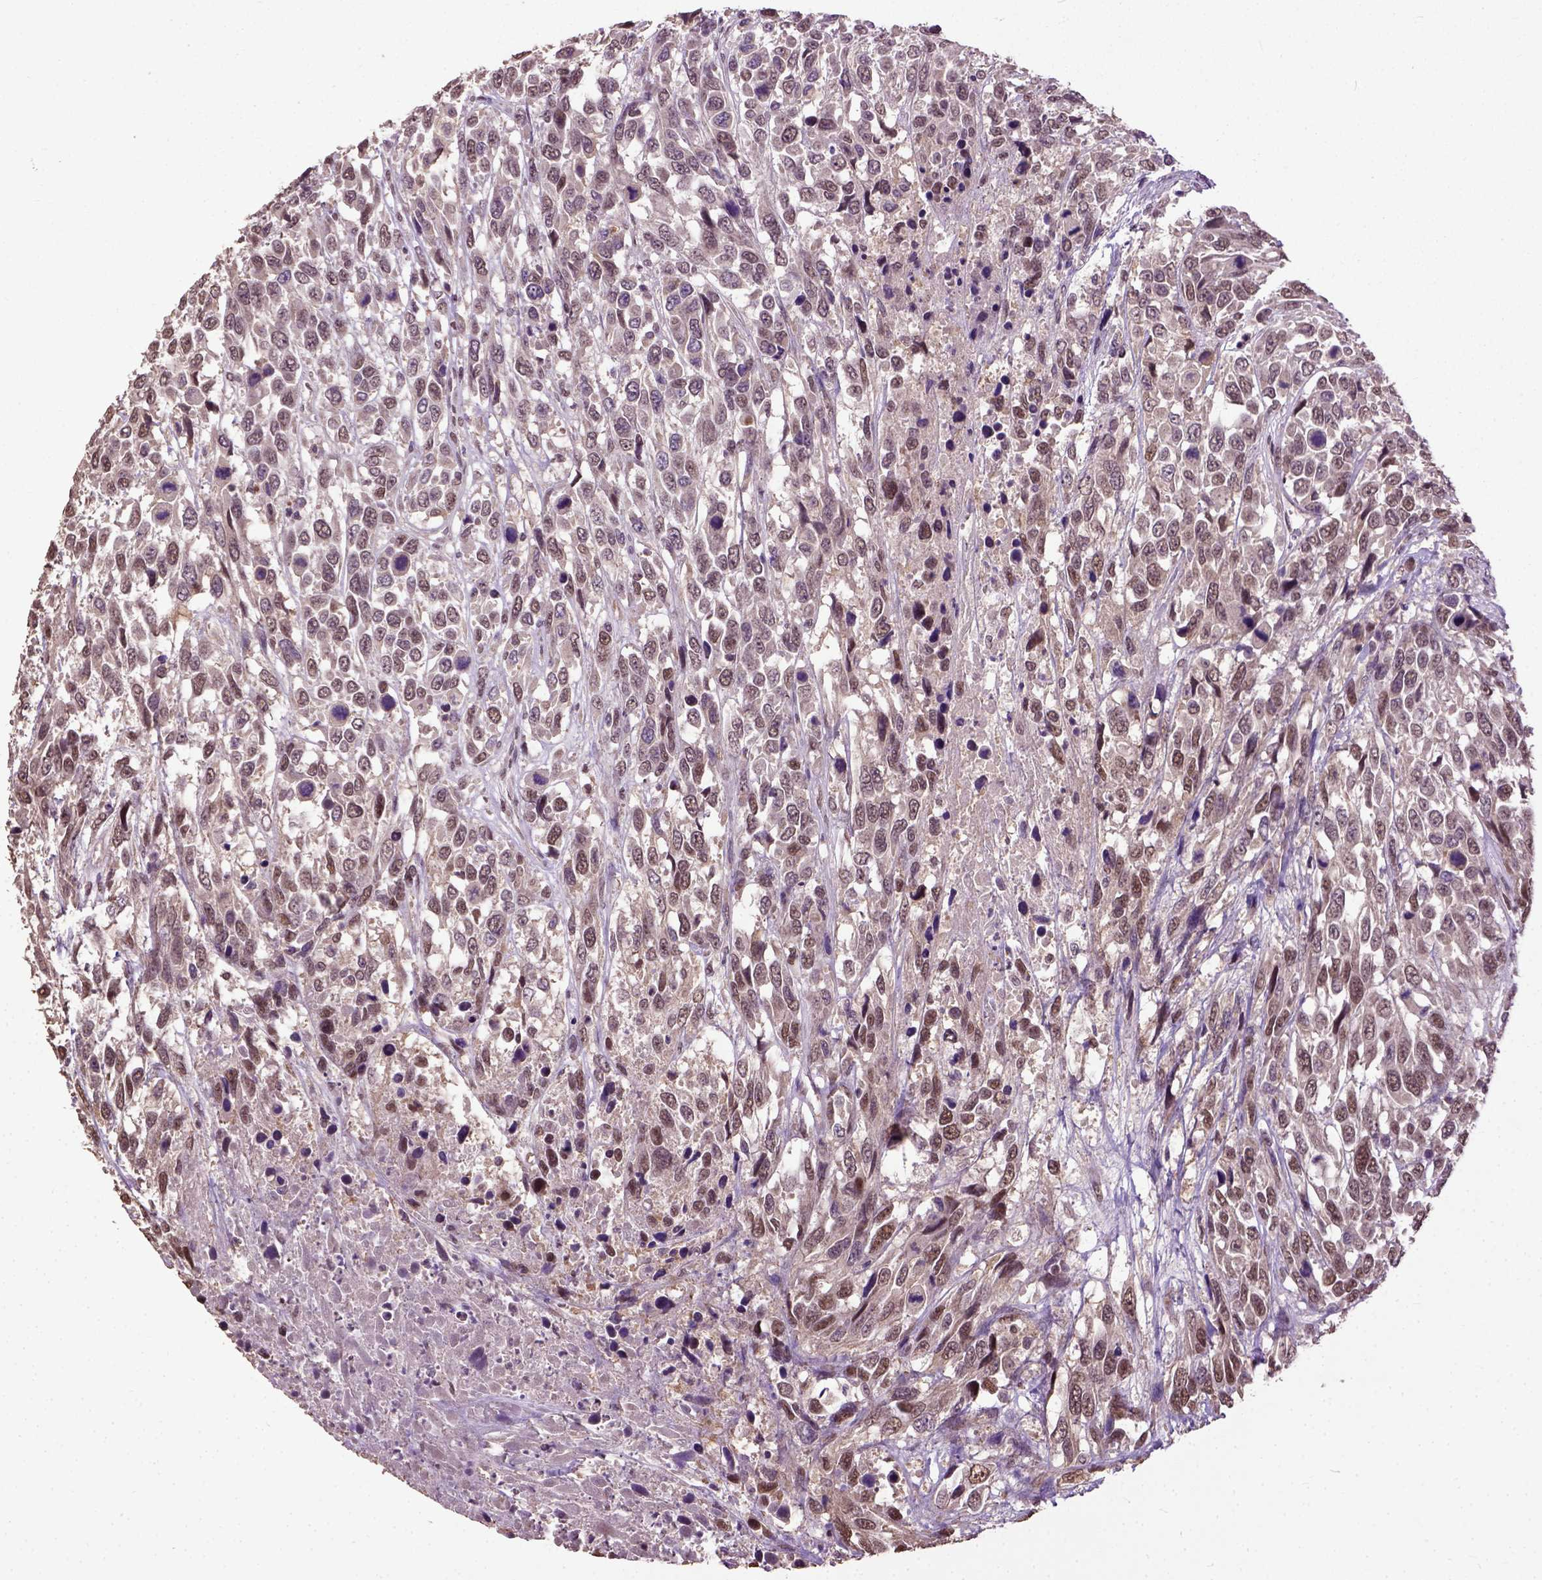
{"staining": {"intensity": "moderate", "quantity": "<25%", "location": "nuclear"}, "tissue": "urothelial cancer", "cell_type": "Tumor cells", "image_type": "cancer", "snomed": [{"axis": "morphology", "description": "Urothelial carcinoma, High grade"}, {"axis": "topography", "description": "Urinary bladder"}], "caption": "About <25% of tumor cells in human urothelial cancer display moderate nuclear protein positivity as visualized by brown immunohistochemical staining.", "gene": "UBA3", "patient": {"sex": "female", "age": 70}}